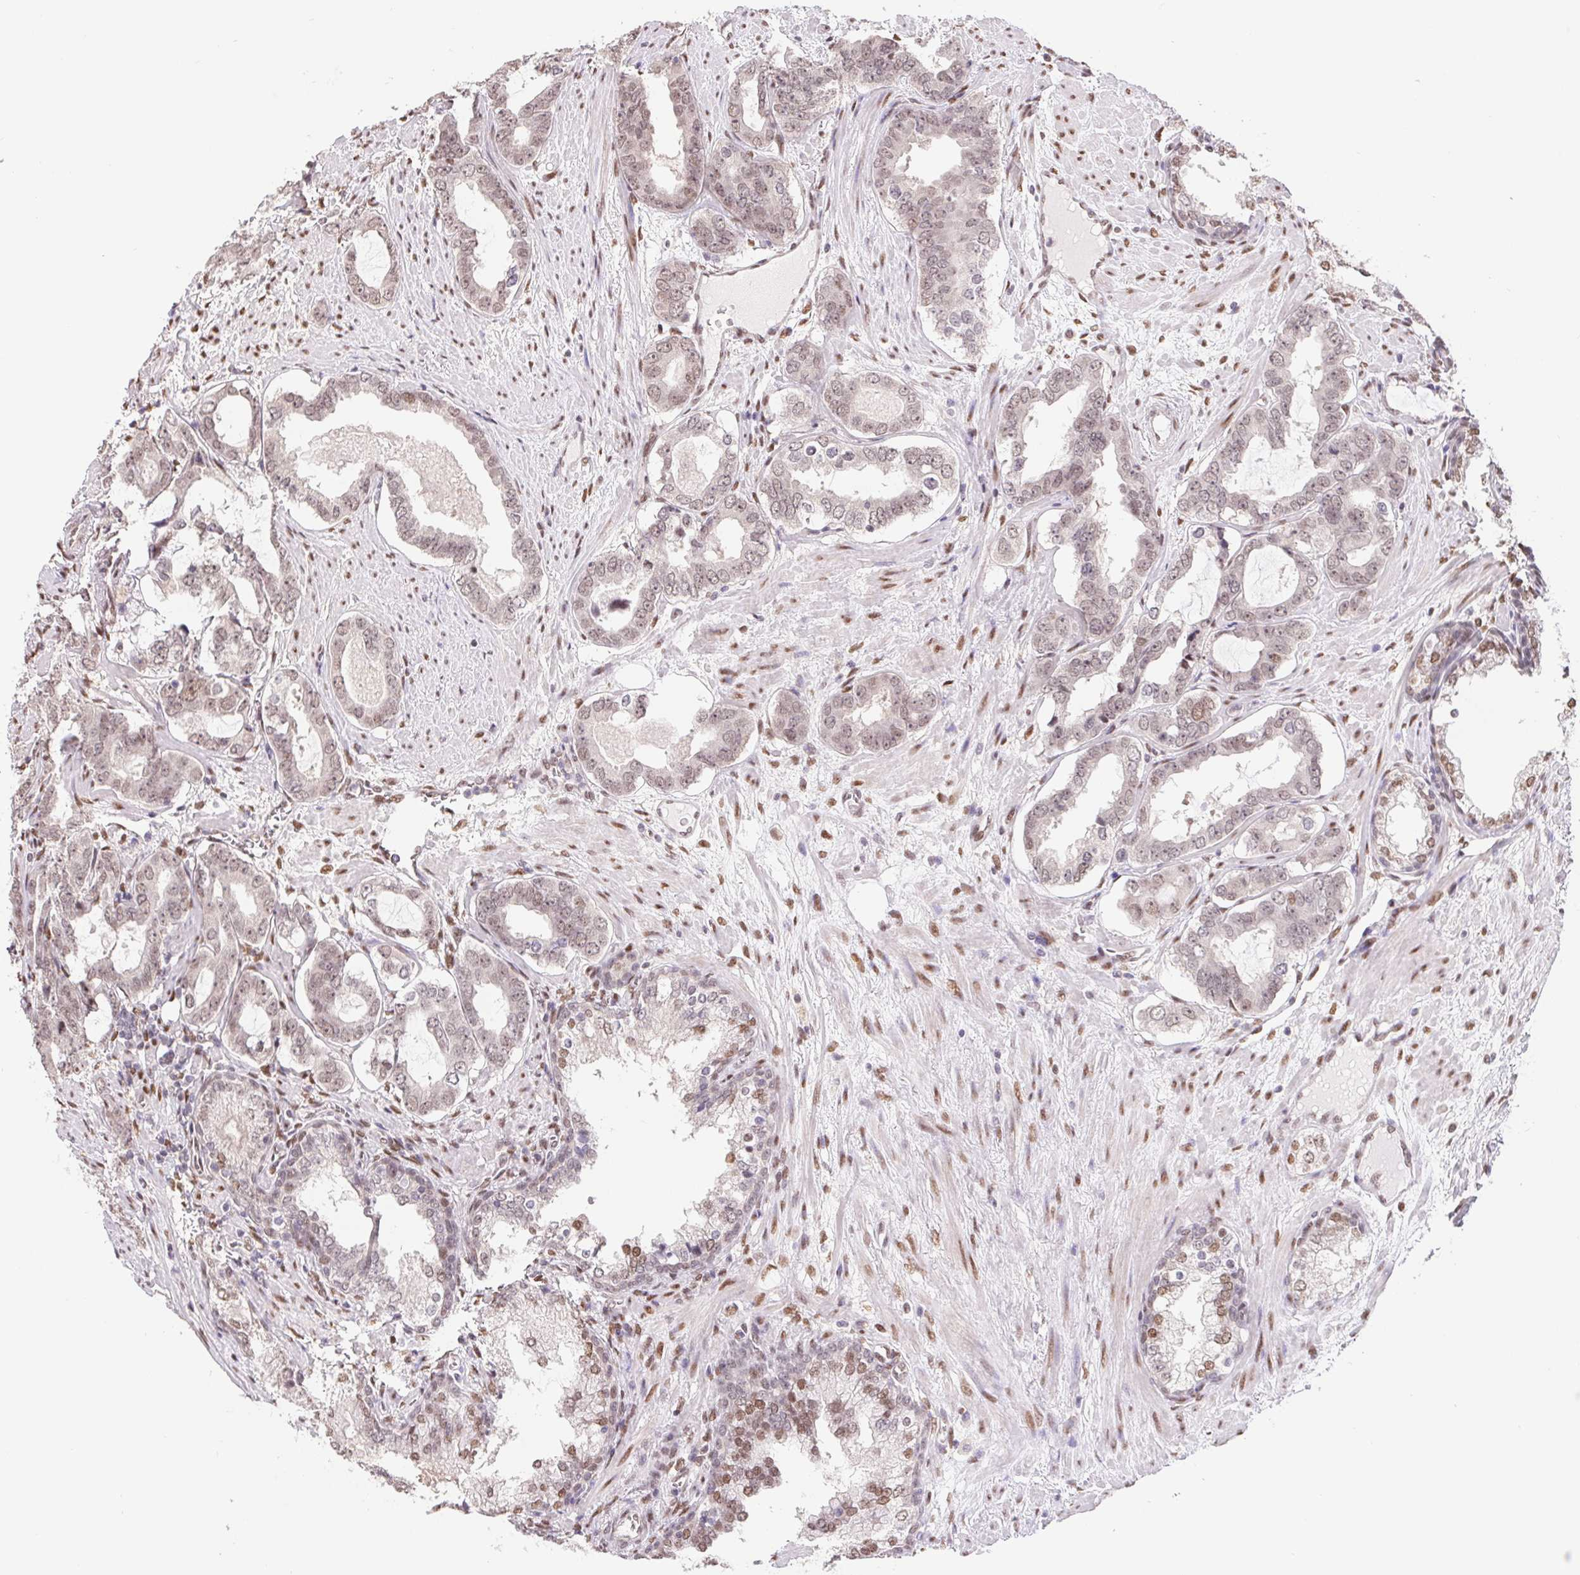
{"staining": {"intensity": "weak", "quantity": "25%-75%", "location": "nuclear"}, "tissue": "prostate cancer", "cell_type": "Tumor cells", "image_type": "cancer", "snomed": [{"axis": "morphology", "description": "Adenocarcinoma, High grade"}, {"axis": "topography", "description": "Prostate"}], "caption": "Weak nuclear staining for a protein is seen in about 25%-75% of tumor cells of prostate cancer using immunohistochemistry (IHC).", "gene": "CAND1", "patient": {"sex": "male", "age": 75}}